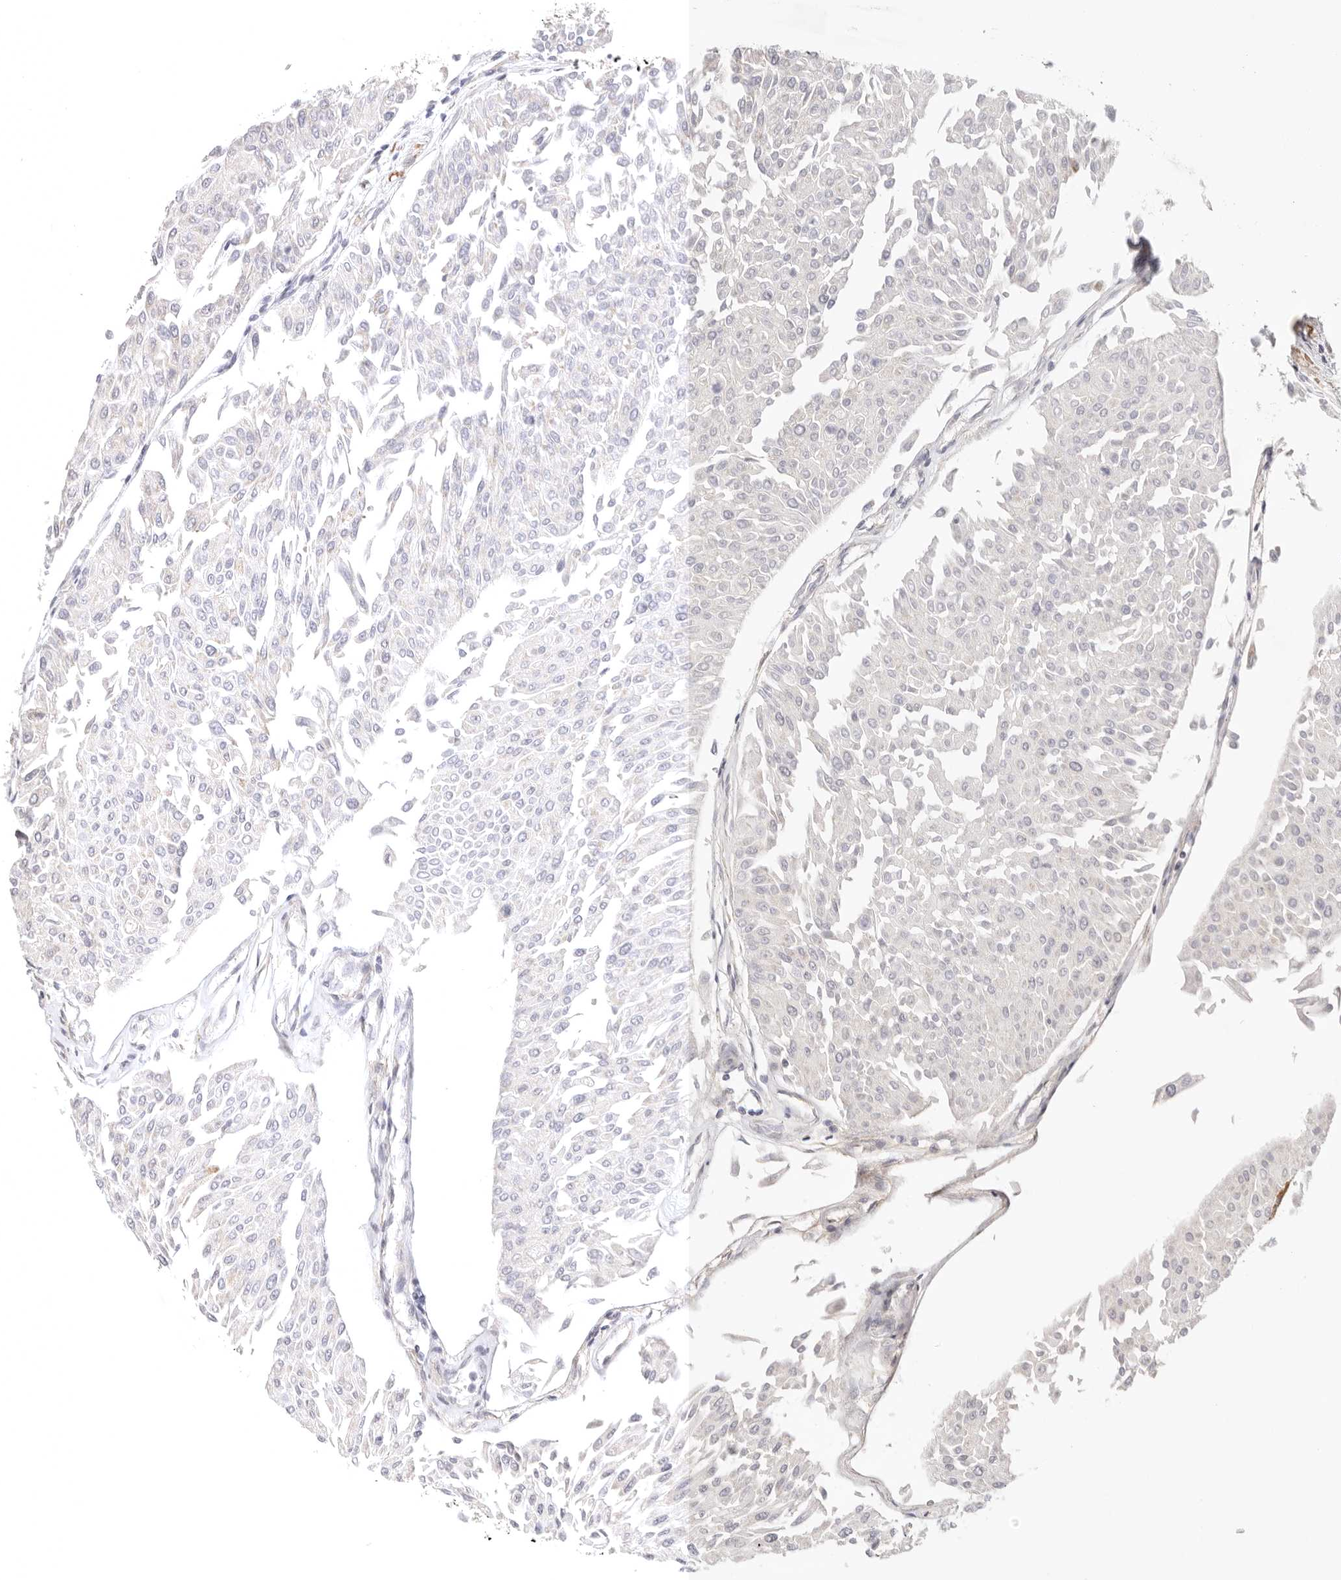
{"staining": {"intensity": "negative", "quantity": "none", "location": "none"}, "tissue": "urothelial cancer", "cell_type": "Tumor cells", "image_type": "cancer", "snomed": [{"axis": "morphology", "description": "Urothelial carcinoma, Low grade"}, {"axis": "topography", "description": "Urinary bladder"}], "caption": "A high-resolution photomicrograph shows immunohistochemistry (IHC) staining of urothelial cancer, which shows no significant staining in tumor cells.", "gene": "KCMF1", "patient": {"sex": "male", "age": 67}}